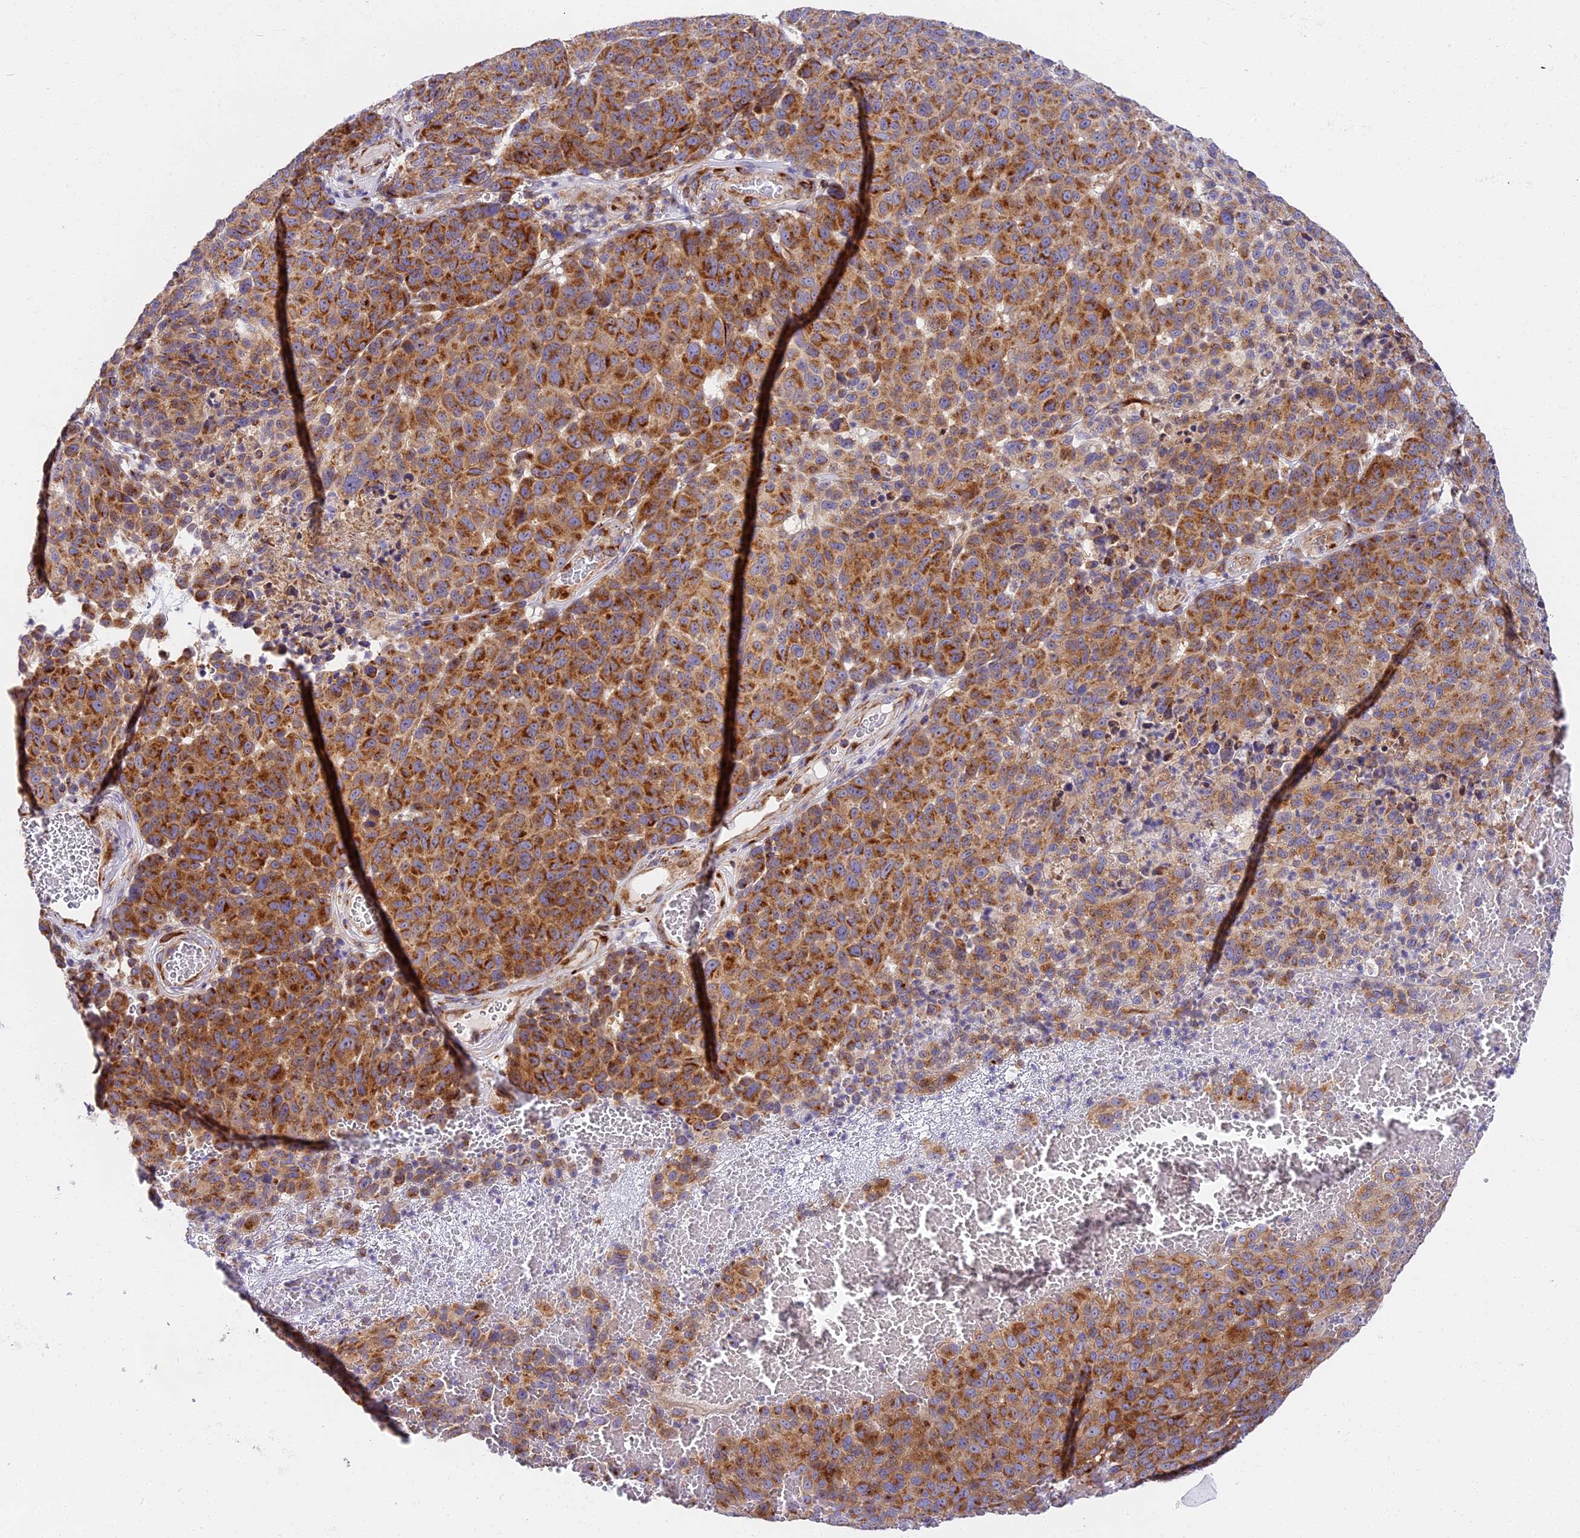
{"staining": {"intensity": "moderate", "quantity": ">75%", "location": "cytoplasmic/membranous"}, "tissue": "melanoma", "cell_type": "Tumor cells", "image_type": "cancer", "snomed": [{"axis": "morphology", "description": "Malignant melanoma, NOS"}, {"axis": "topography", "description": "Skin"}], "caption": "This is a histology image of immunohistochemistry staining of malignant melanoma, which shows moderate expression in the cytoplasmic/membranous of tumor cells.", "gene": "MRAS", "patient": {"sex": "male", "age": 49}}